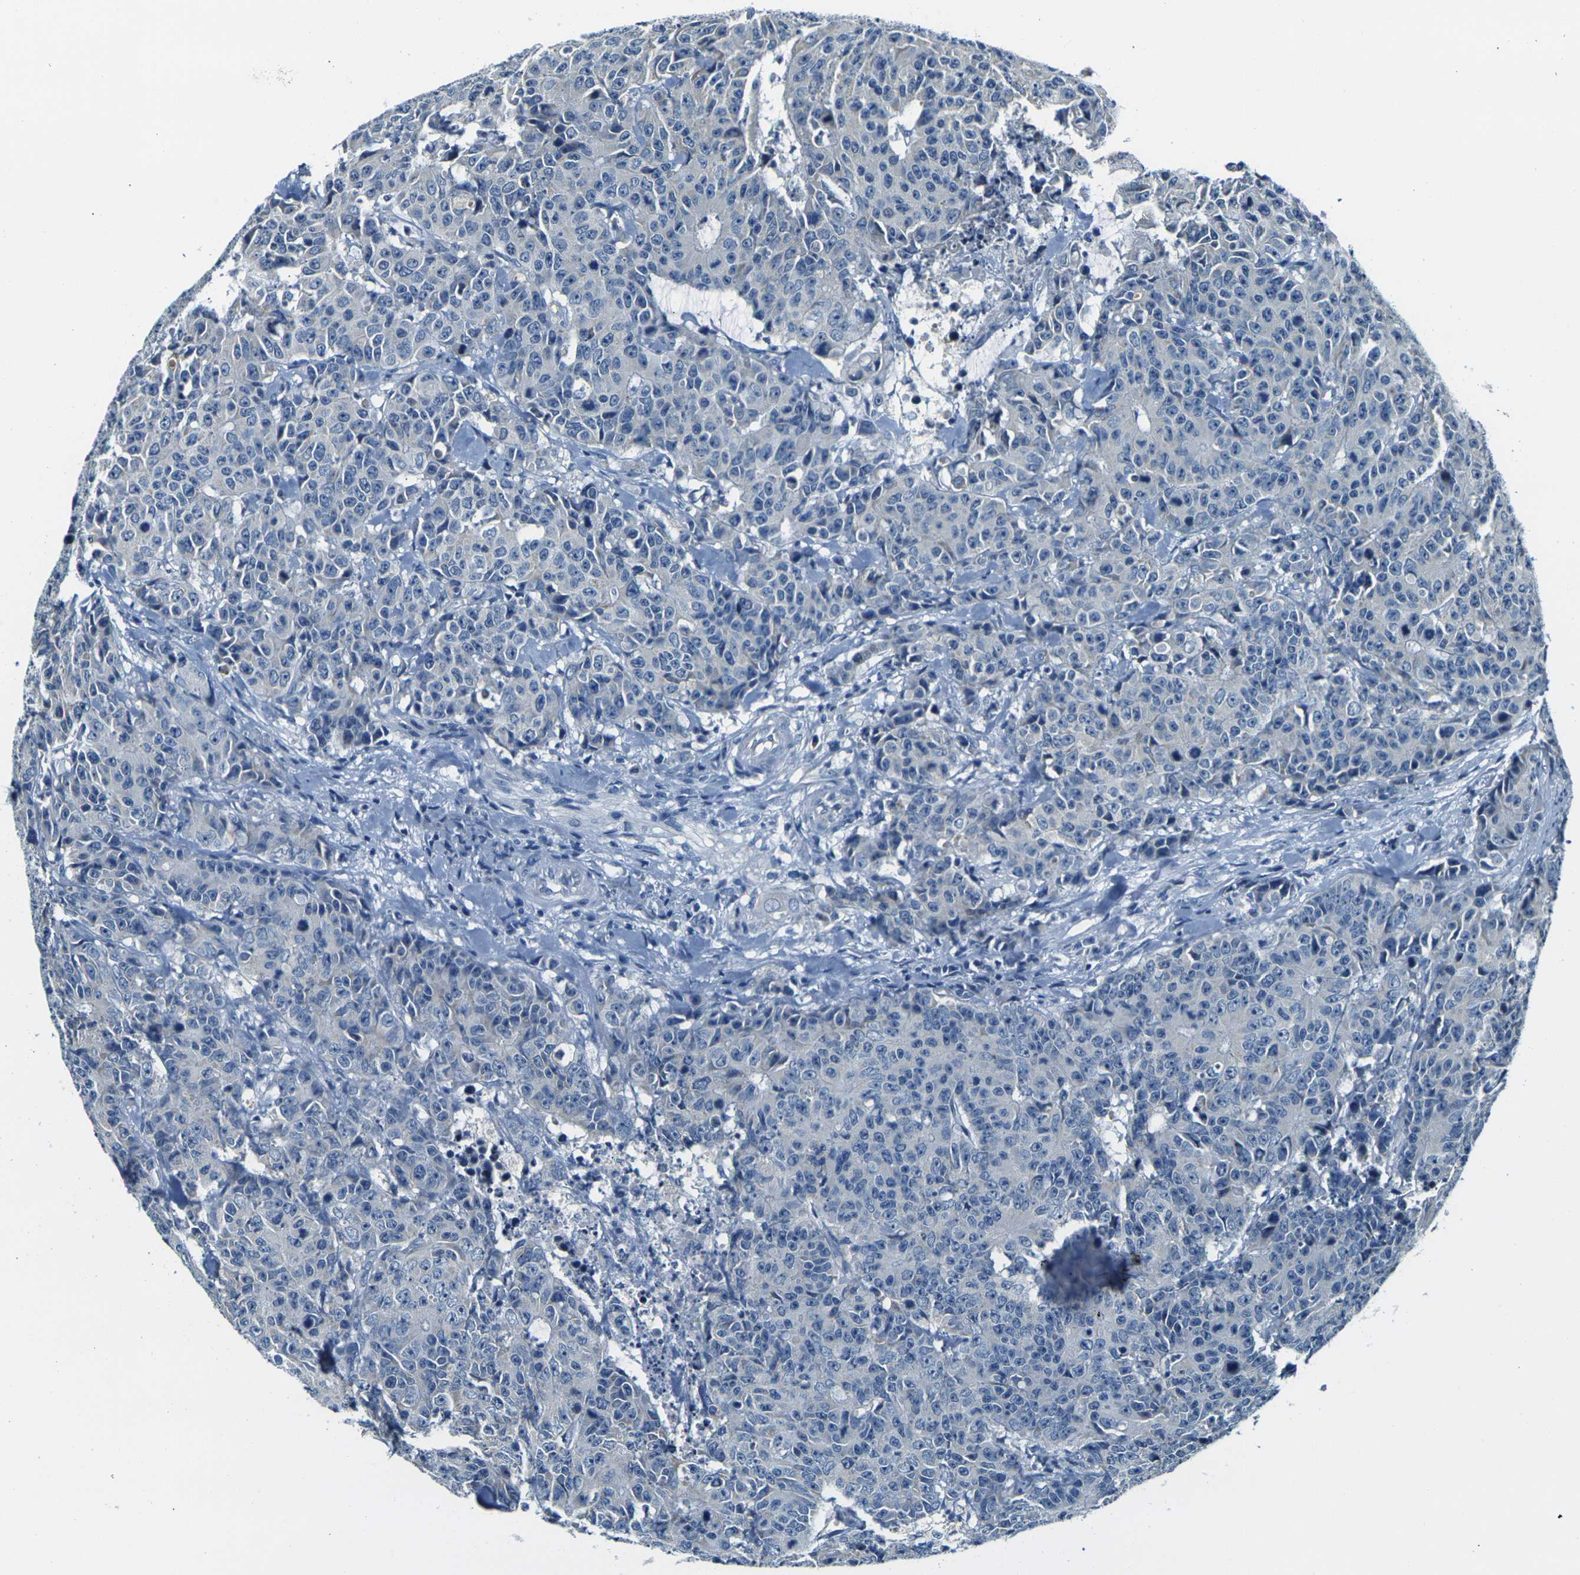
{"staining": {"intensity": "negative", "quantity": "none", "location": "none"}, "tissue": "colorectal cancer", "cell_type": "Tumor cells", "image_type": "cancer", "snomed": [{"axis": "morphology", "description": "Adenocarcinoma, NOS"}, {"axis": "topography", "description": "Colon"}], "caption": "Immunohistochemistry photomicrograph of colorectal cancer (adenocarcinoma) stained for a protein (brown), which displays no positivity in tumor cells. (IHC, brightfield microscopy, high magnification).", "gene": "SHISAL2B", "patient": {"sex": "female", "age": 86}}